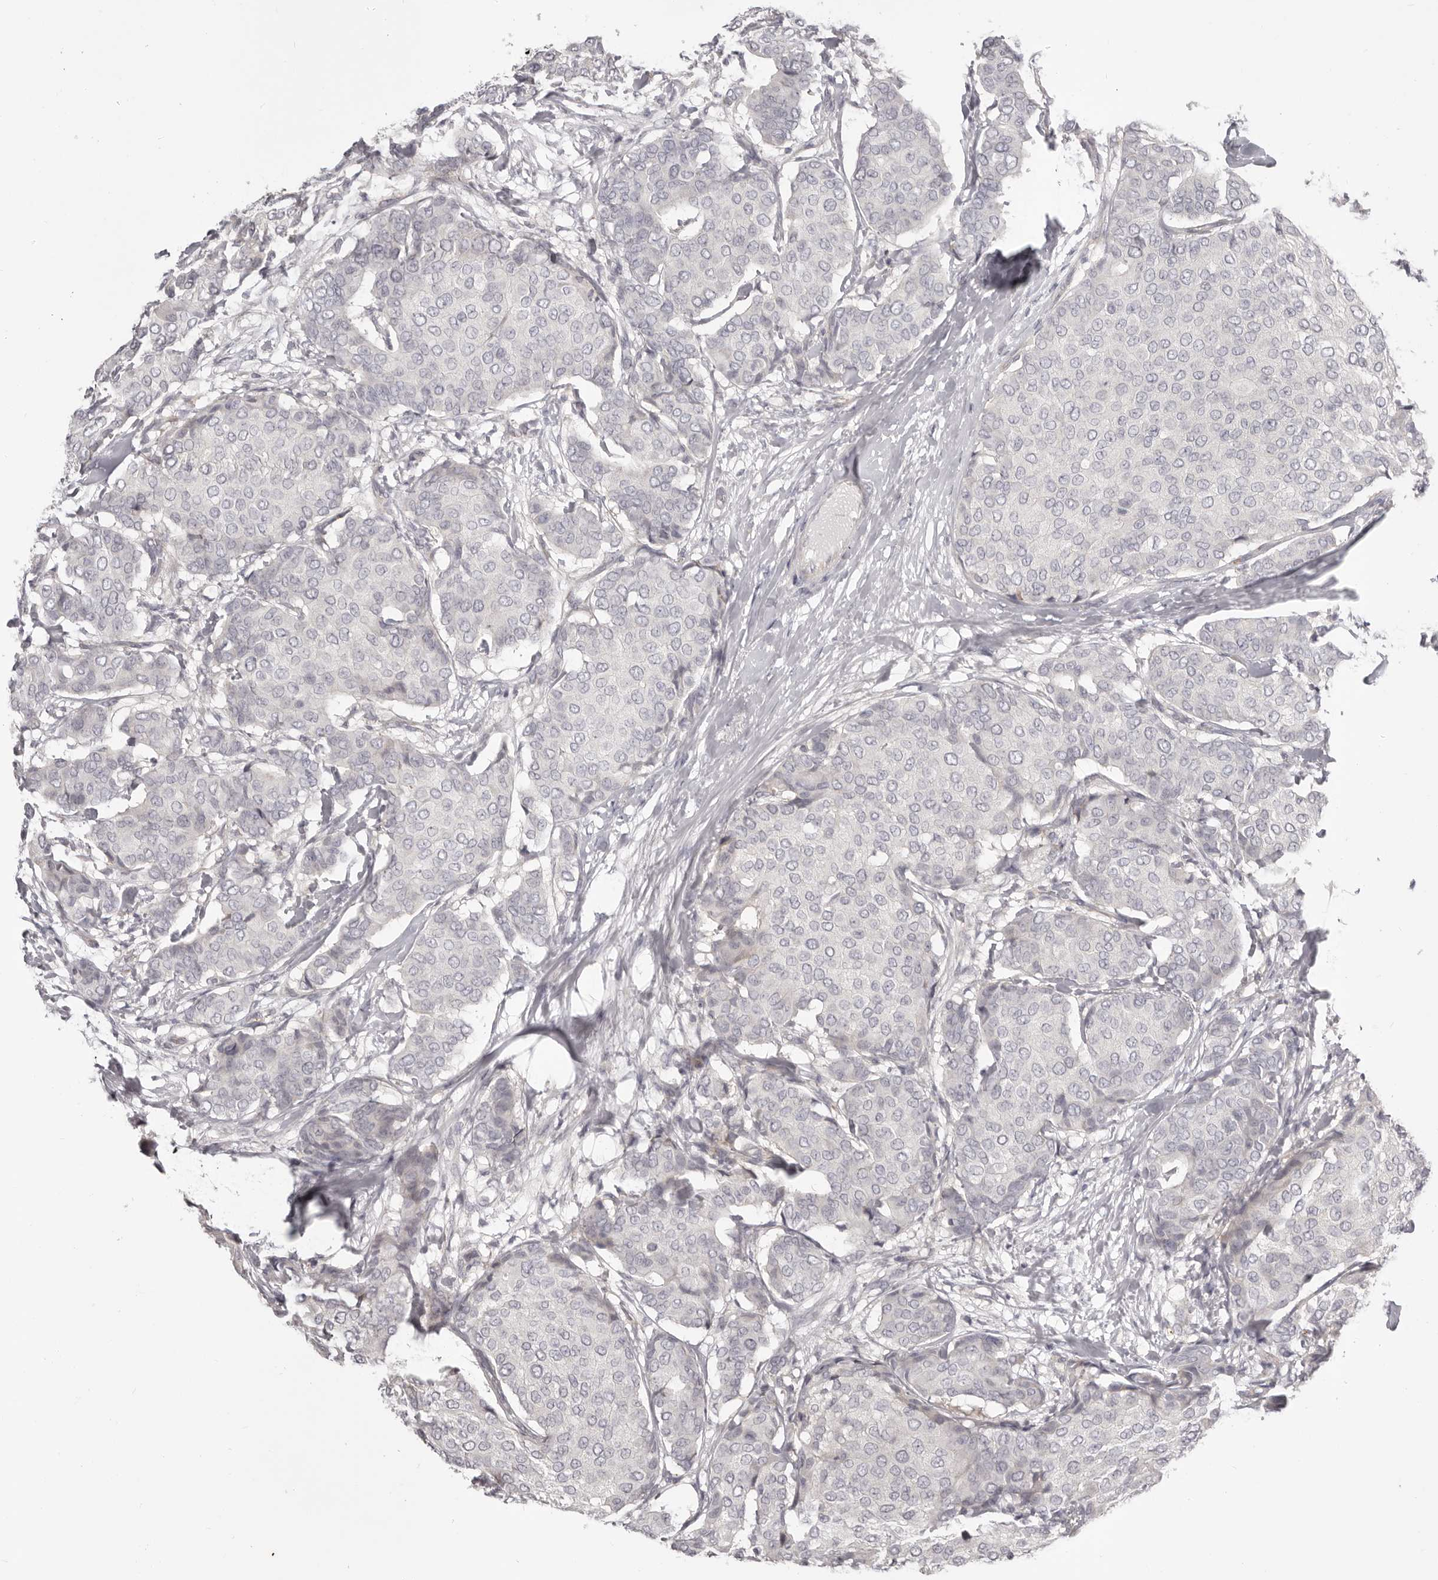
{"staining": {"intensity": "negative", "quantity": "none", "location": "none"}, "tissue": "breast cancer", "cell_type": "Tumor cells", "image_type": "cancer", "snomed": [{"axis": "morphology", "description": "Duct carcinoma"}, {"axis": "topography", "description": "Breast"}], "caption": "A photomicrograph of breast cancer stained for a protein displays no brown staining in tumor cells.", "gene": "OTUD3", "patient": {"sex": "female", "age": 75}}